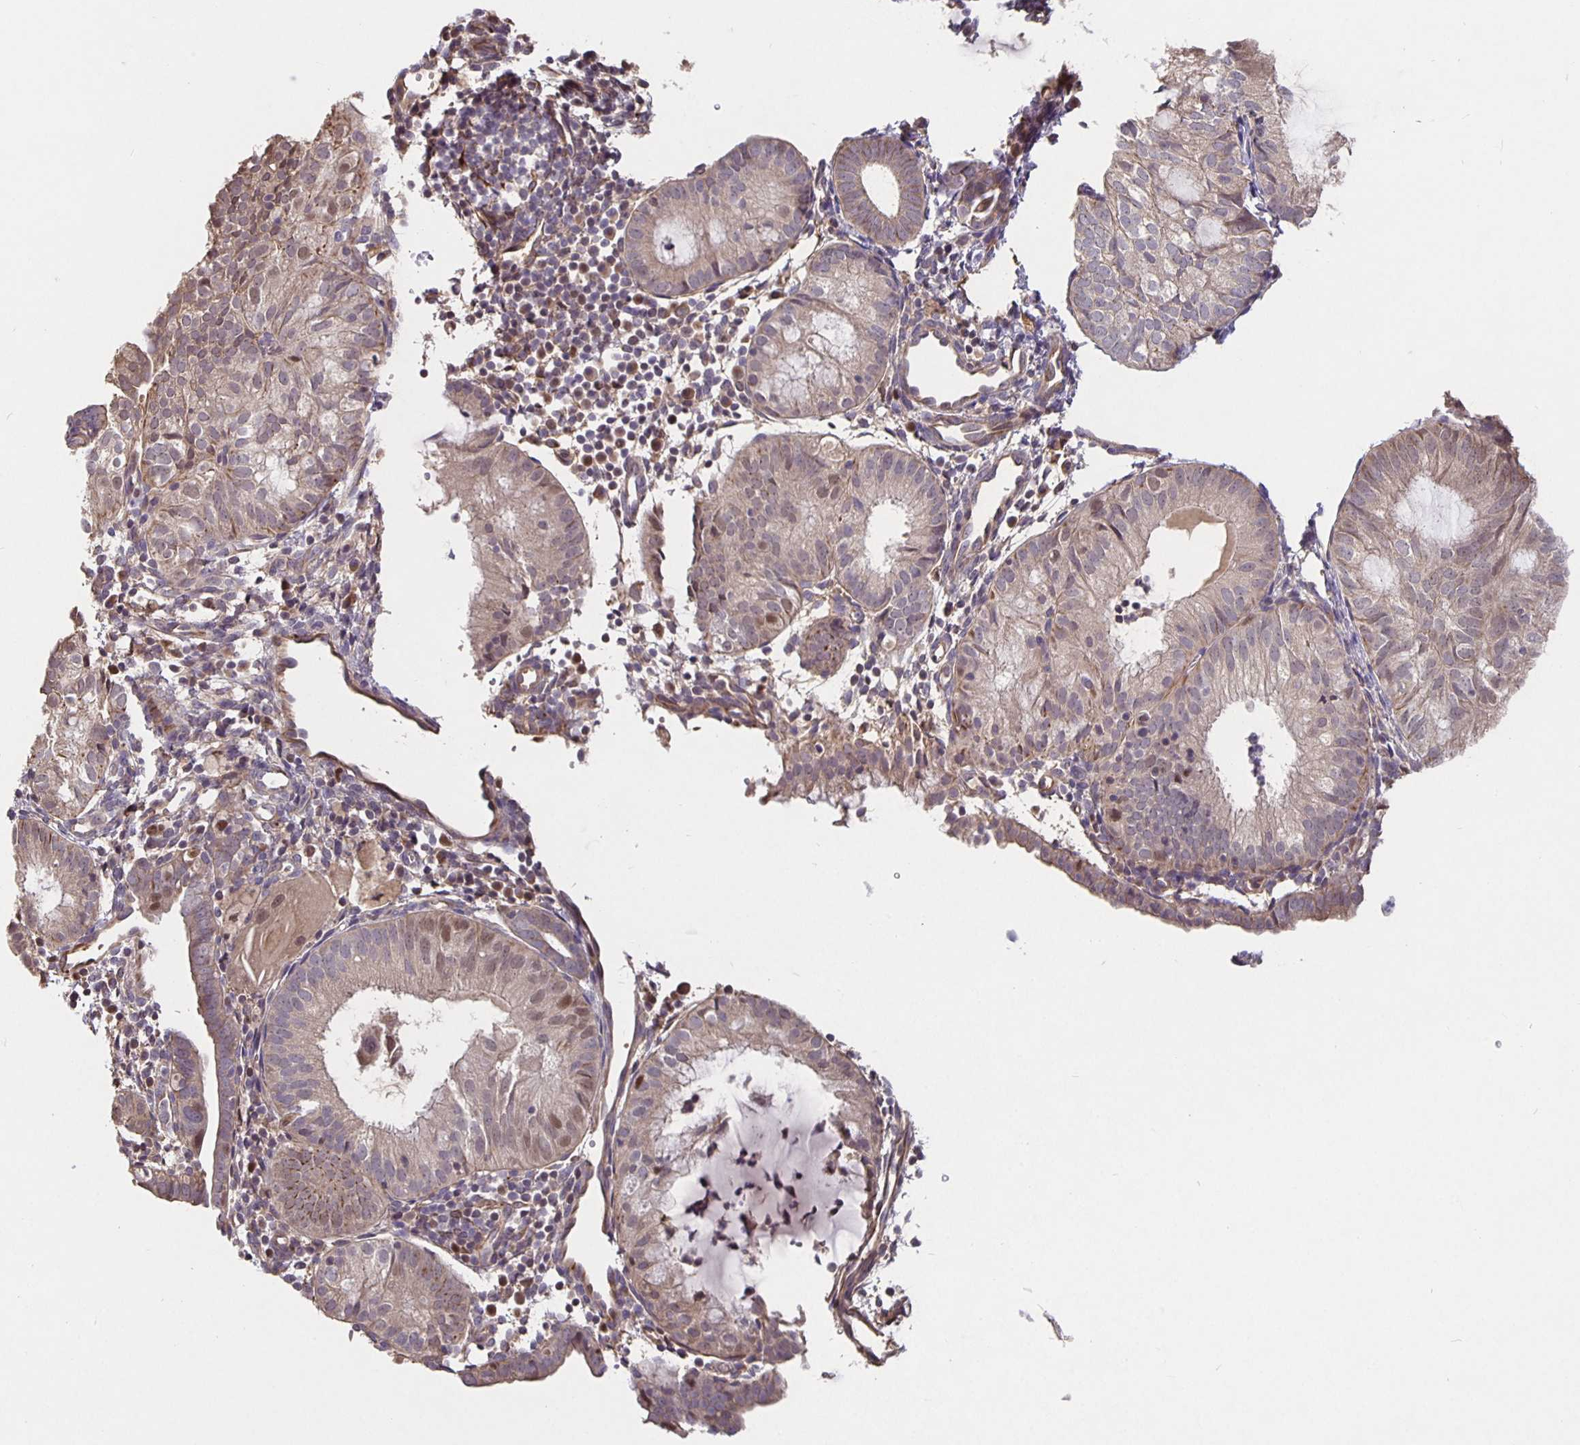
{"staining": {"intensity": "weak", "quantity": "25%-75%", "location": "cytoplasmic/membranous,nuclear"}, "tissue": "endometrial cancer", "cell_type": "Tumor cells", "image_type": "cancer", "snomed": [{"axis": "morphology", "description": "Normal tissue, NOS"}, {"axis": "morphology", "description": "Adenocarcinoma, NOS"}, {"axis": "topography", "description": "Smooth muscle"}, {"axis": "topography", "description": "Endometrium"}, {"axis": "topography", "description": "Myometrium, NOS"}], "caption": "Human adenocarcinoma (endometrial) stained with a brown dye reveals weak cytoplasmic/membranous and nuclear positive positivity in approximately 25%-75% of tumor cells.", "gene": "NOG", "patient": {"sex": "female", "age": 81}}